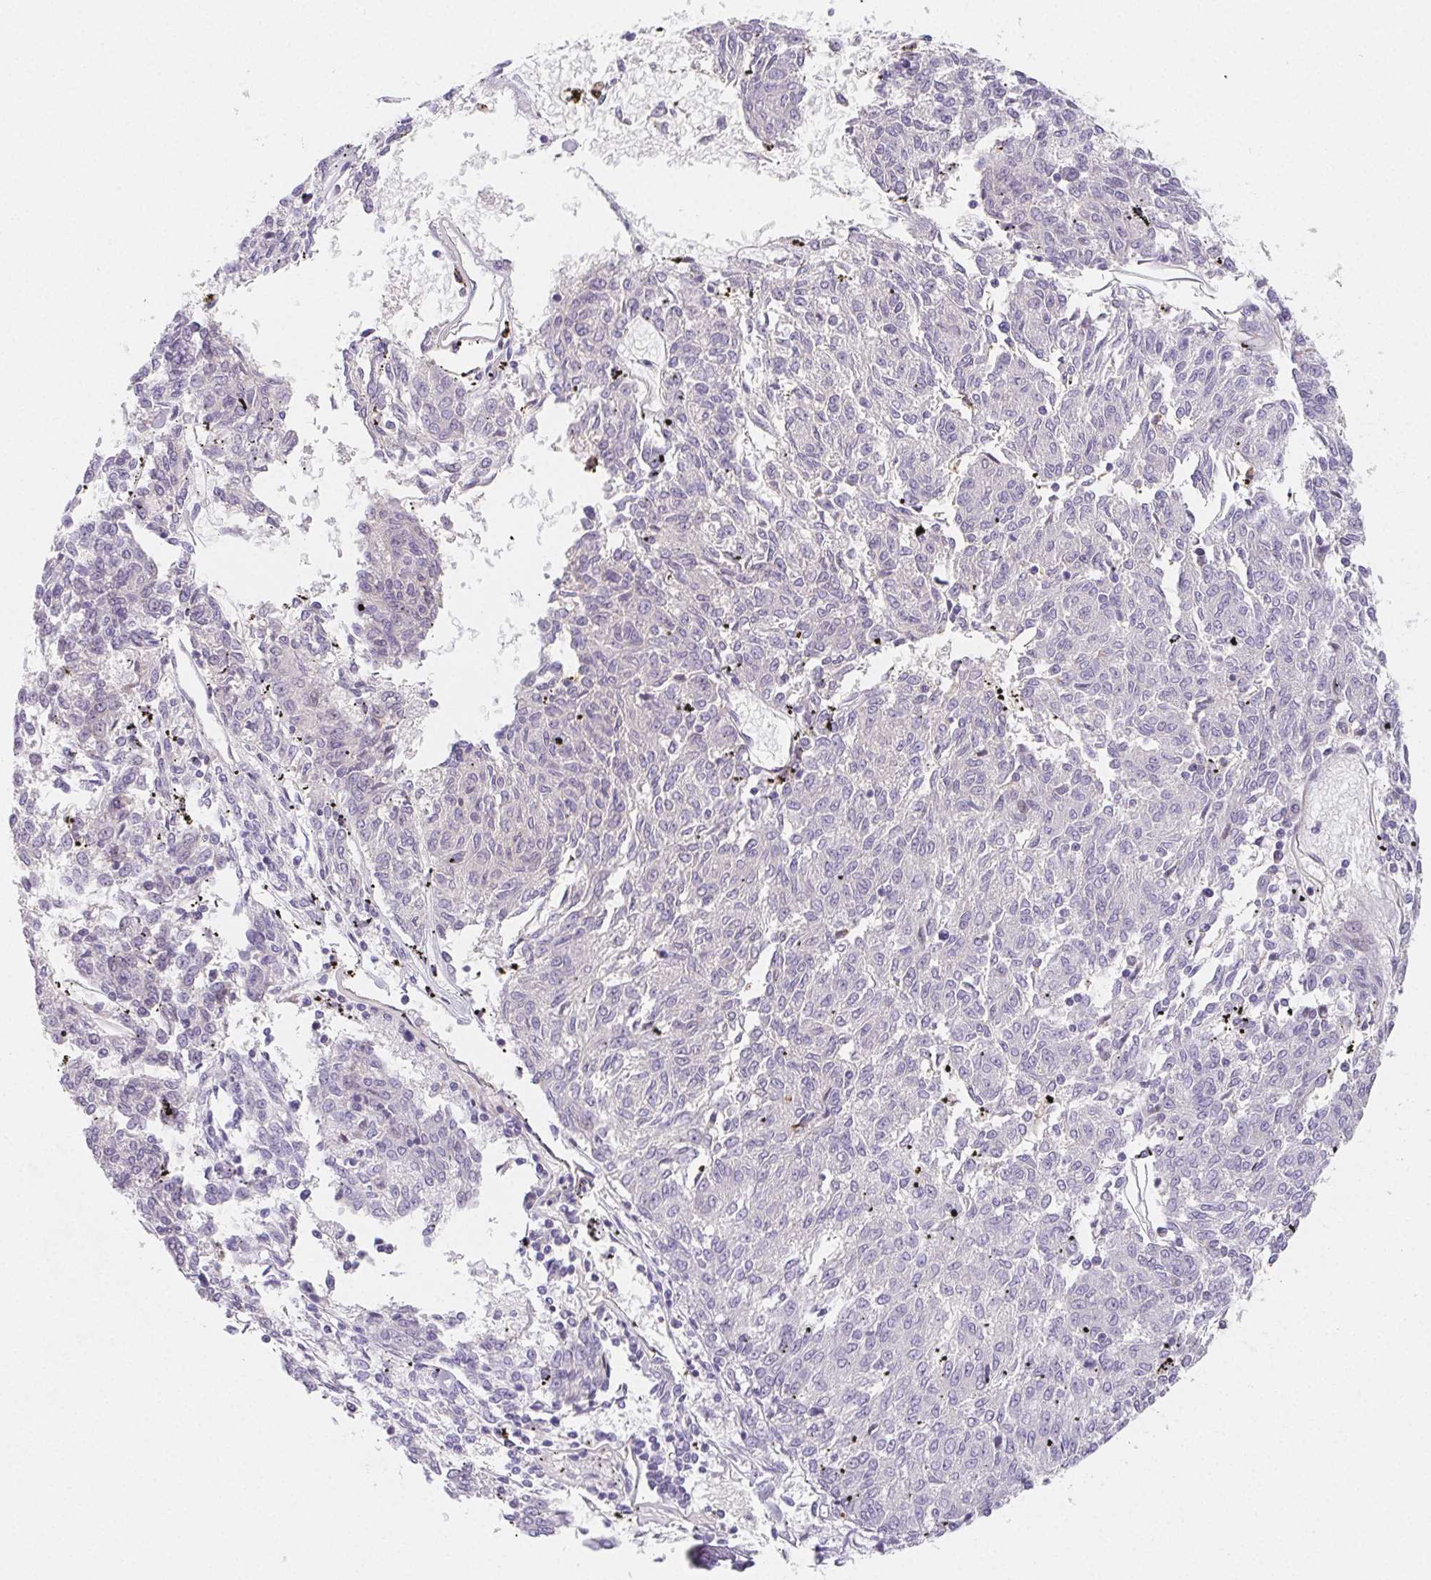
{"staining": {"intensity": "negative", "quantity": "none", "location": "none"}, "tissue": "melanoma", "cell_type": "Tumor cells", "image_type": "cancer", "snomed": [{"axis": "morphology", "description": "Malignant melanoma, NOS"}, {"axis": "topography", "description": "Skin"}], "caption": "Tumor cells are negative for brown protein staining in malignant melanoma.", "gene": "ITIH2", "patient": {"sex": "female", "age": 72}}